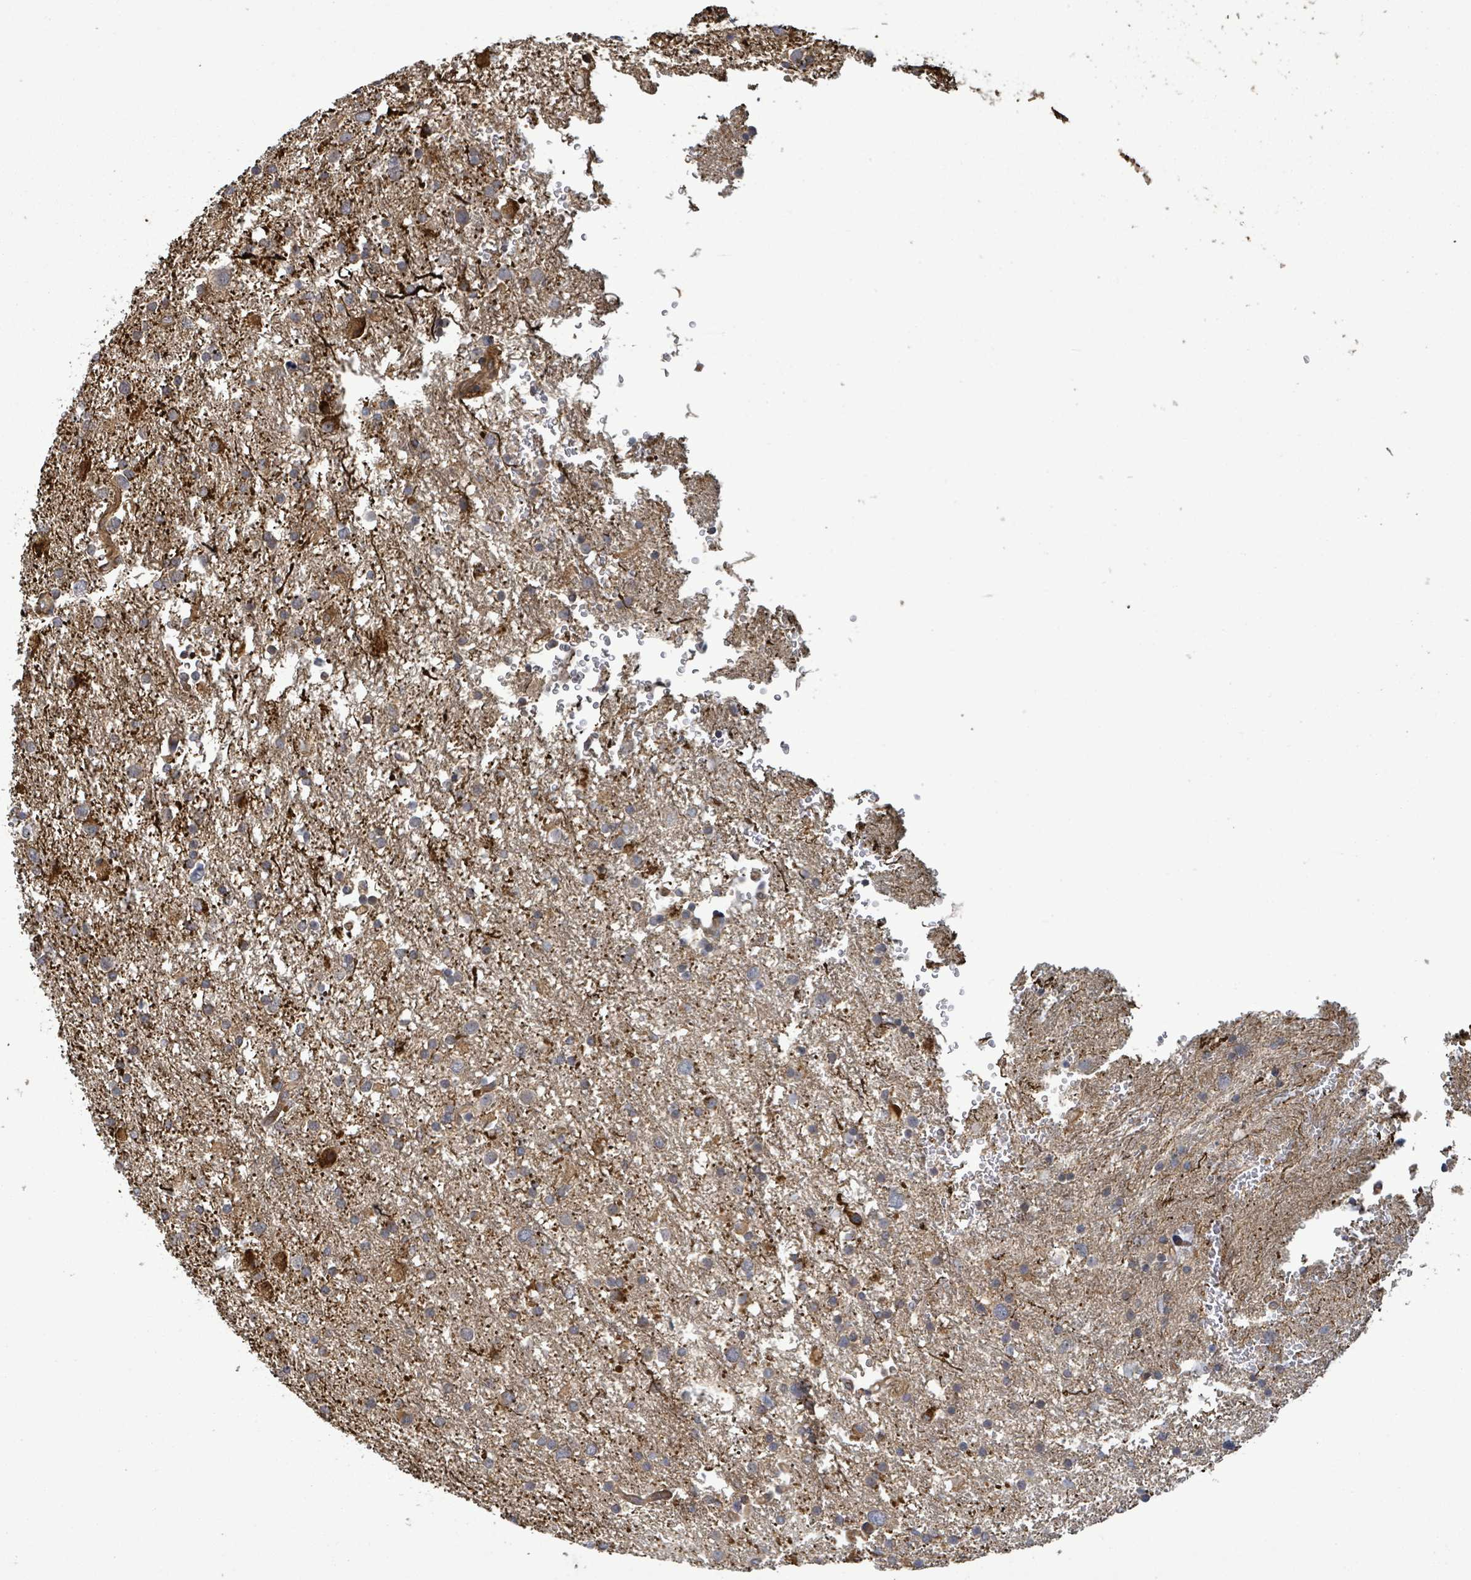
{"staining": {"intensity": "moderate", "quantity": "25%-75%", "location": "cytoplasmic/membranous"}, "tissue": "glioma", "cell_type": "Tumor cells", "image_type": "cancer", "snomed": [{"axis": "morphology", "description": "Glioma, malignant, Low grade"}, {"axis": "topography", "description": "Brain"}], "caption": "The photomicrograph demonstrates staining of glioma, revealing moderate cytoplasmic/membranous protein expression (brown color) within tumor cells.", "gene": "MAP3K6", "patient": {"sex": "female", "age": 32}}